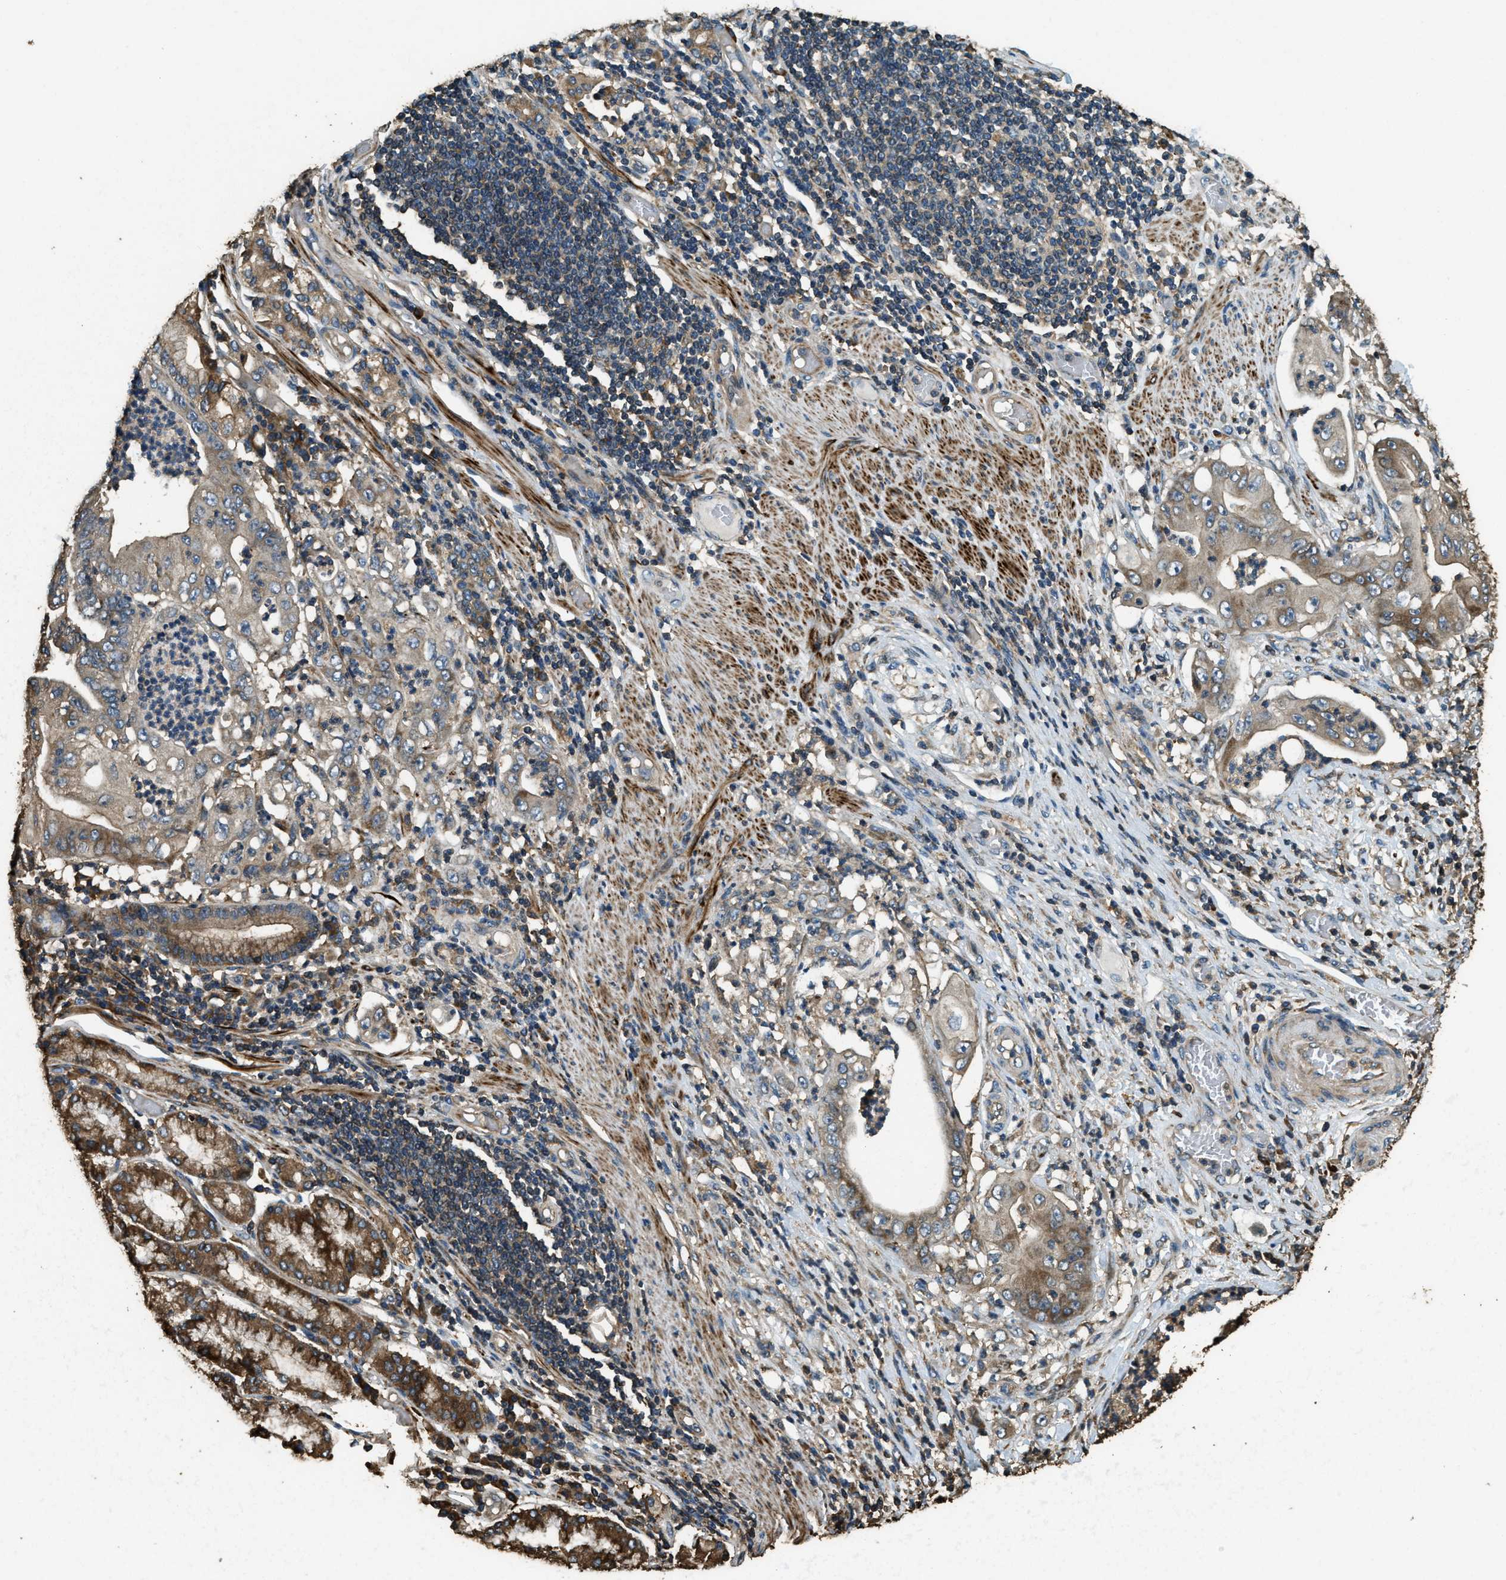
{"staining": {"intensity": "moderate", "quantity": ">75%", "location": "cytoplasmic/membranous"}, "tissue": "stomach cancer", "cell_type": "Tumor cells", "image_type": "cancer", "snomed": [{"axis": "morphology", "description": "Adenocarcinoma, NOS"}, {"axis": "topography", "description": "Stomach"}], "caption": "A histopathology image of human stomach cancer (adenocarcinoma) stained for a protein demonstrates moderate cytoplasmic/membranous brown staining in tumor cells. (DAB IHC, brown staining for protein, blue staining for nuclei).", "gene": "ERGIC1", "patient": {"sex": "female", "age": 73}}